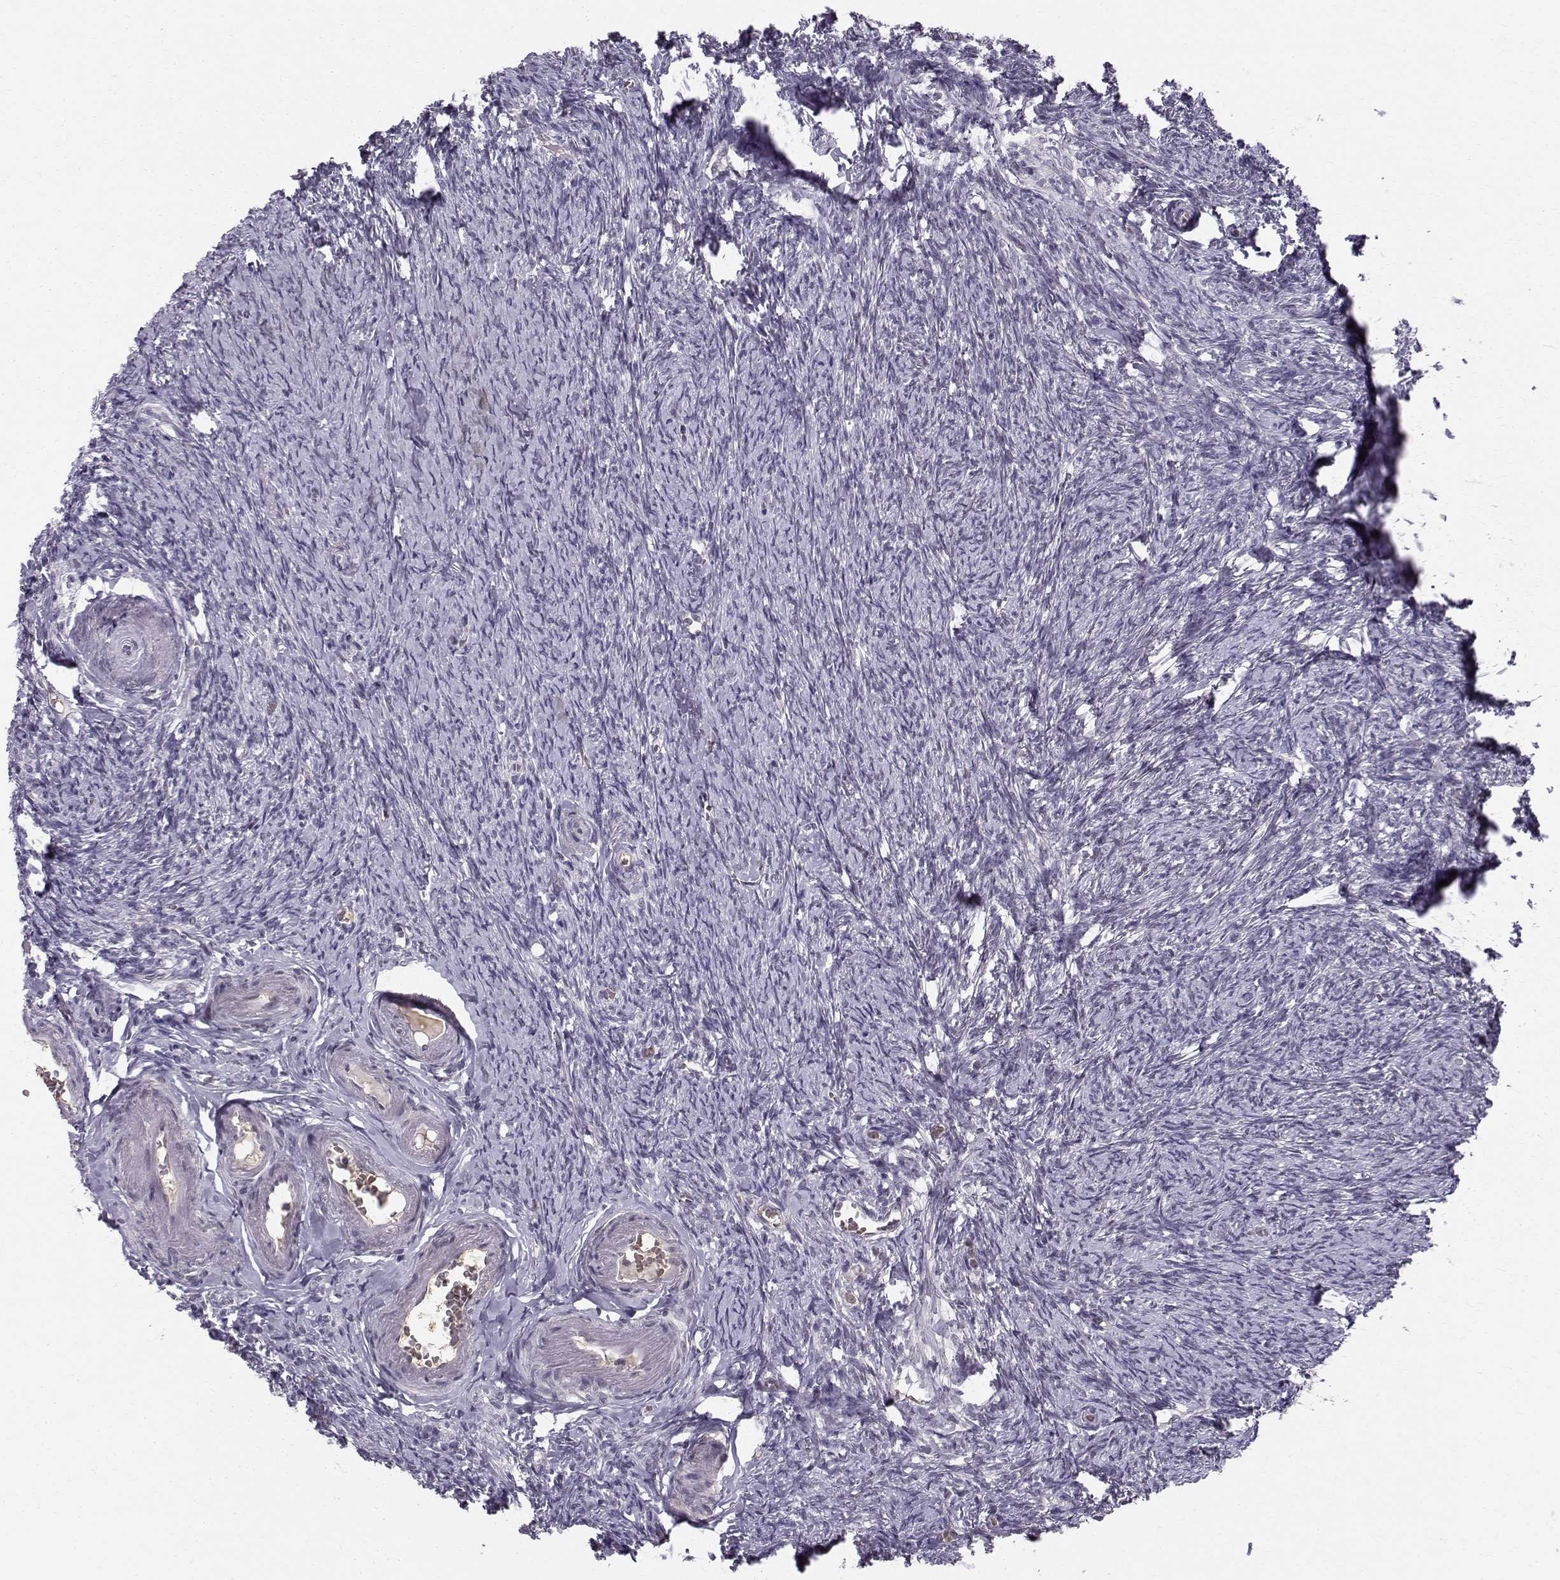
{"staining": {"intensity": "negative", "quantity": "none", "location": "none"}, "tissue": "ovary", "cell_type": "Ovarian stroma cells", "image_type": "normal", "snomed": [{"axis": "morphology", "description": "Normal tissue, NOS"}, {"axis": "topography", "description": "Ovary"}], "caption": "Immunohistochemical staining of normal ovary reveals no significant positivity in ovarian stroma cells.", "gene": "RPP38", "patient": {"sex": "female", "age": 72}}